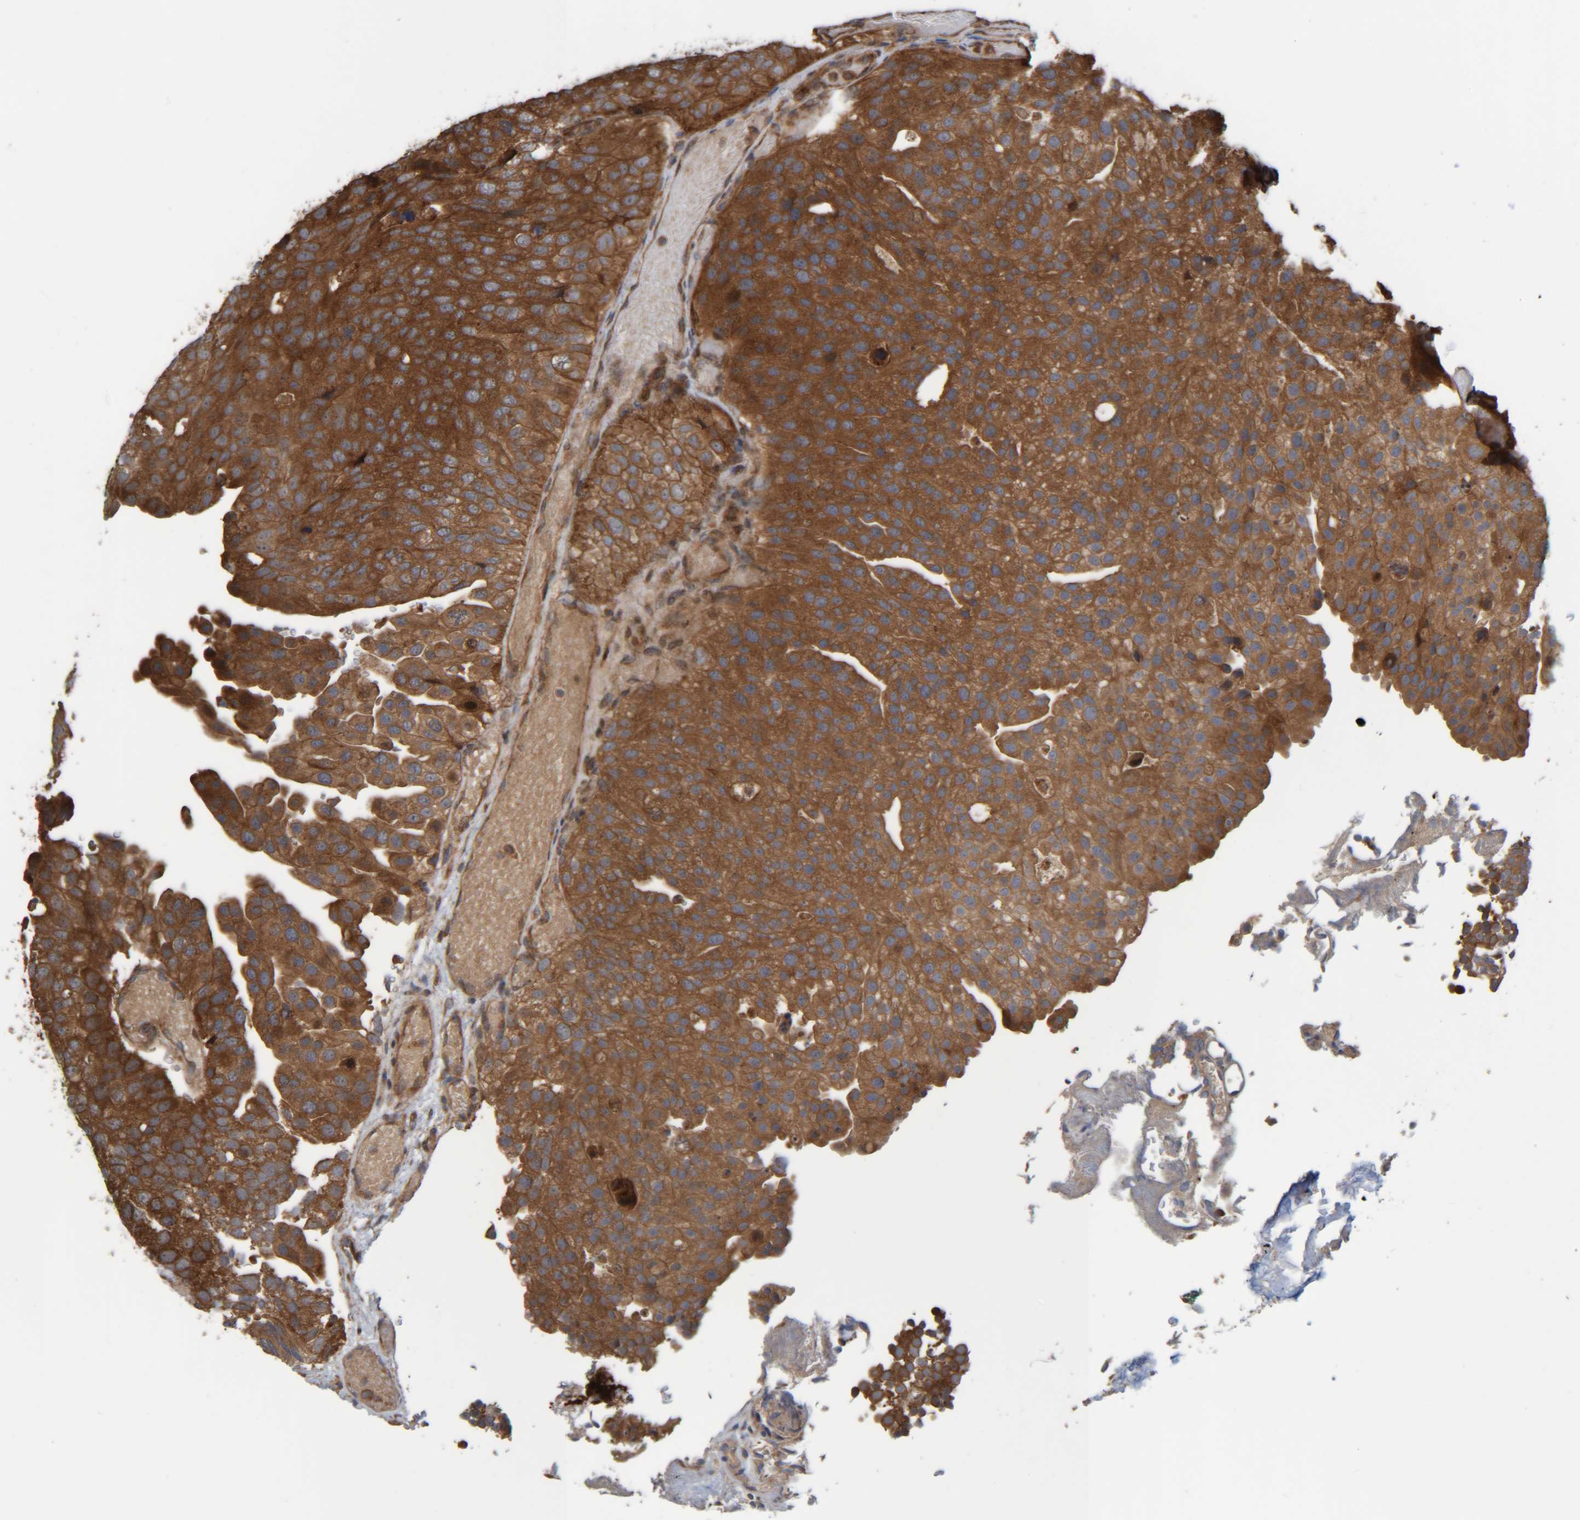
{"staining": {"intensity": "strong", "quantity": ">75%", "location": "cytoplasmic/membranous"}, "tissue": "urothelial cancer", "cell_type": "Tumor cells", "image_type": "cancer", "snomed": [{"axis": "morphology", "description": "Urothelial carcinoma, Low grade"}, {"axis": "topography", "description": "Urinary bladder"}], "caption": "Immunohistochemistry (DAB (3,3'-diaminobenzidine)) staining of human low-grade urothelial carcinoma demonstrates strong cytoplasmic/membranous protein positivity in approximately >75% of tumor cells.", "gene": "CCDC57", "patient": {"sex": "male", "age": 78}}